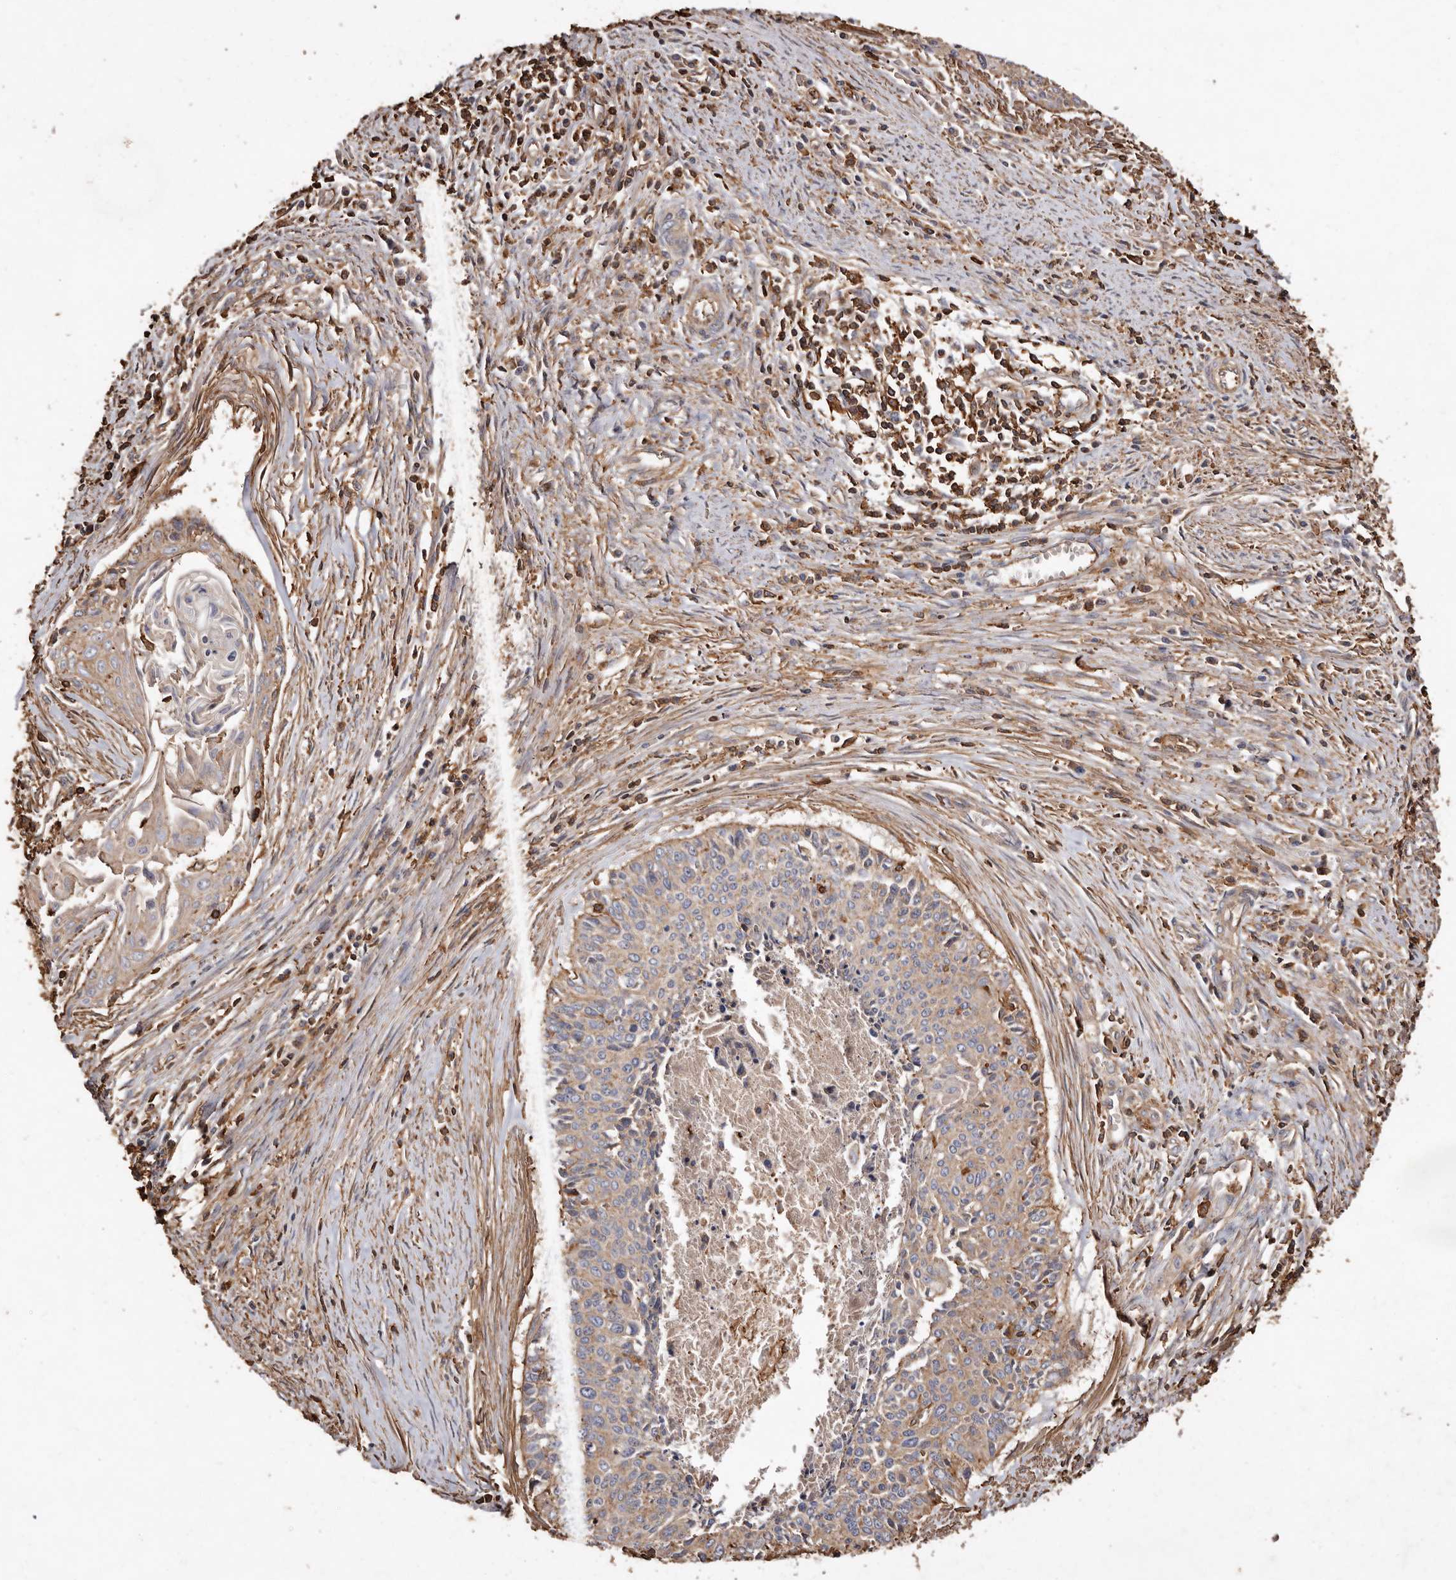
{"staining": {"intensity": "weak", "quantity": ">75%", "location": "cytoplasmic/membranous"}, "tissue": "cervical cancer", "cell_type": "Tumor cells", "image_type": "cancer", "snomed": [{"axis": "morphology", "description": "Squamous cell carcinoma, NOS"}, {"axis": "topography", "description": "Cervix"}], "caption": "Weak cytoplasmic/membranous protein positivity is present in approximately >75% of tumor cells in cervical cancer (squamous cell carcinoma). Immunohistochemistry stains the protein in brown and the nuclei are stained blue.", "gene": "COQ8B", "patient": {"sex": "female", "age": 55}}